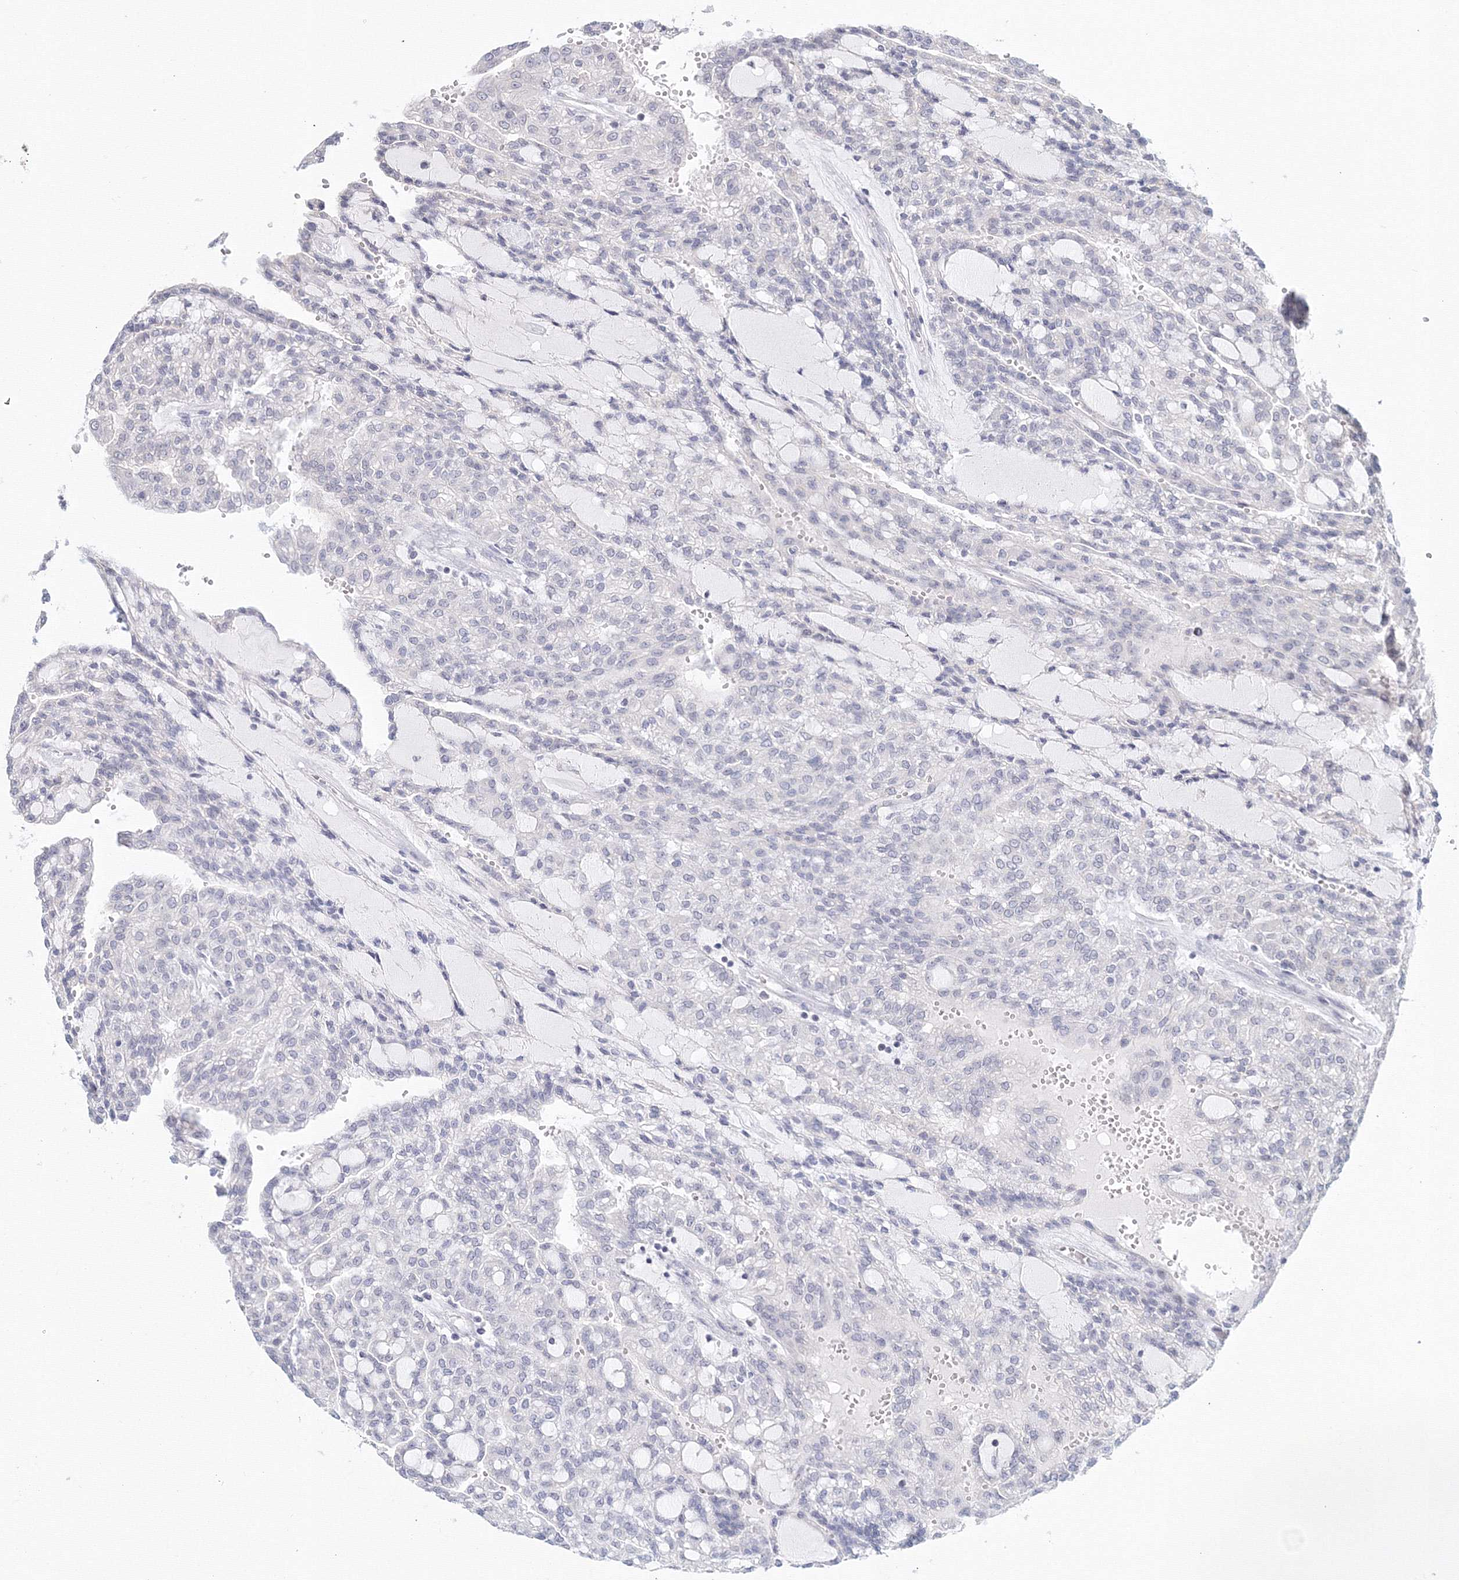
{"staining": {"intensity": "negative", "quantity": "none", "location": "none"}, "tissue": "renal cancer", "cell_type": "Tumor cells", "image_type": "cancer", "snomed": [{"axis": "morphology", "description": "Adenocarcinoma, NOS"}, {"axis": "topography", "description": "Kidney"}], "caption": "This photomicrograph is of renal cancer stained with immunohistochemistry (IHC) to label a protein in brown with the nuclei are counter-stained blue. There is no positivity in tumor cells. (DAB immunohistochemistry, high magnification).", "gene": "SLC7A7", "patient": {"sex": "male", "age": 63}}